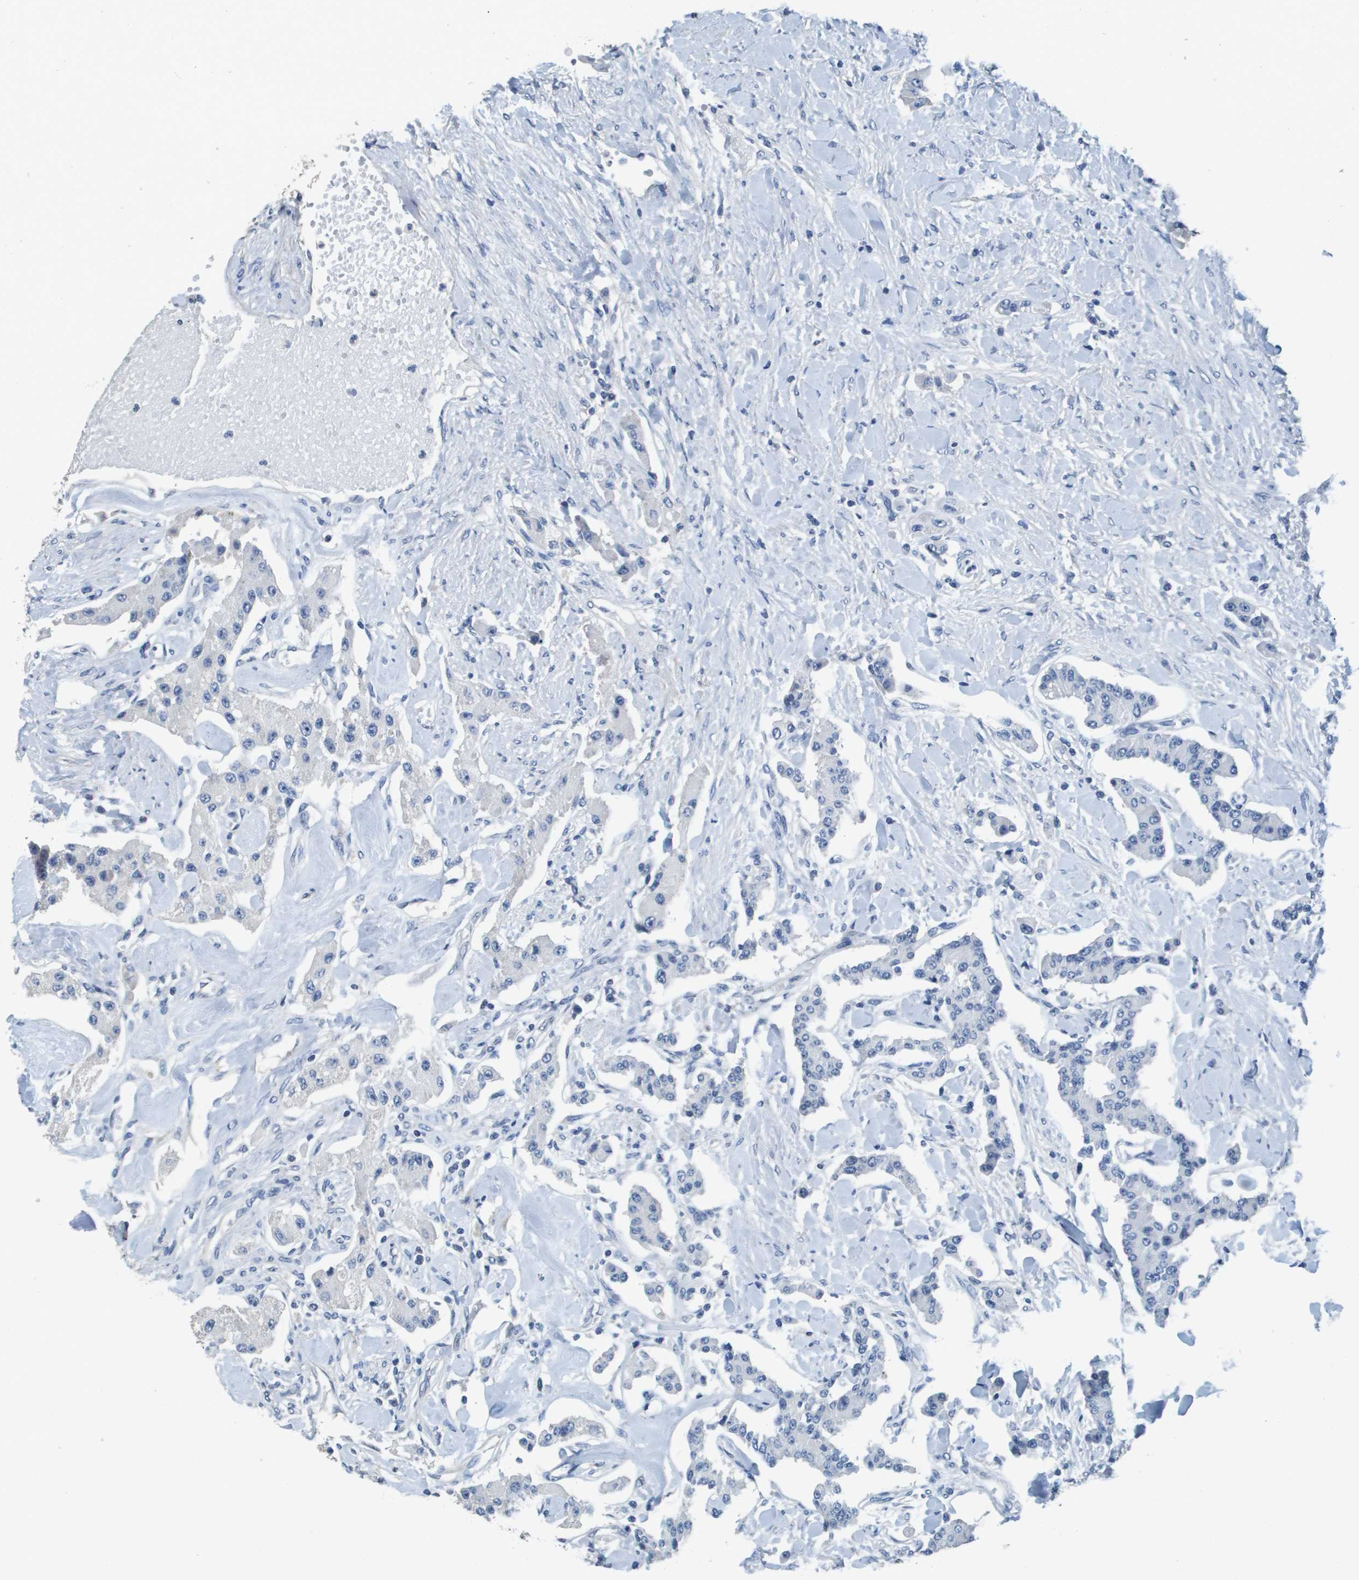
{"staining": {"intensity": "negative", "quantity": "none", "location": "none"}, "tissue": "carcinoid", "cell_type": "Tumor cells", "image_type": "cancer", "snomed": [{"axis": "morphology", "description": "Carcinoid, malignant, NOS"}, {"axis": "topography", "description": "Pancreas"}], "caption": "The histopathology image reveals no staining of tumor cells in malignant carcinoid.", "gene": "MT3", "patient": {"sex": "male", "age": 41}}